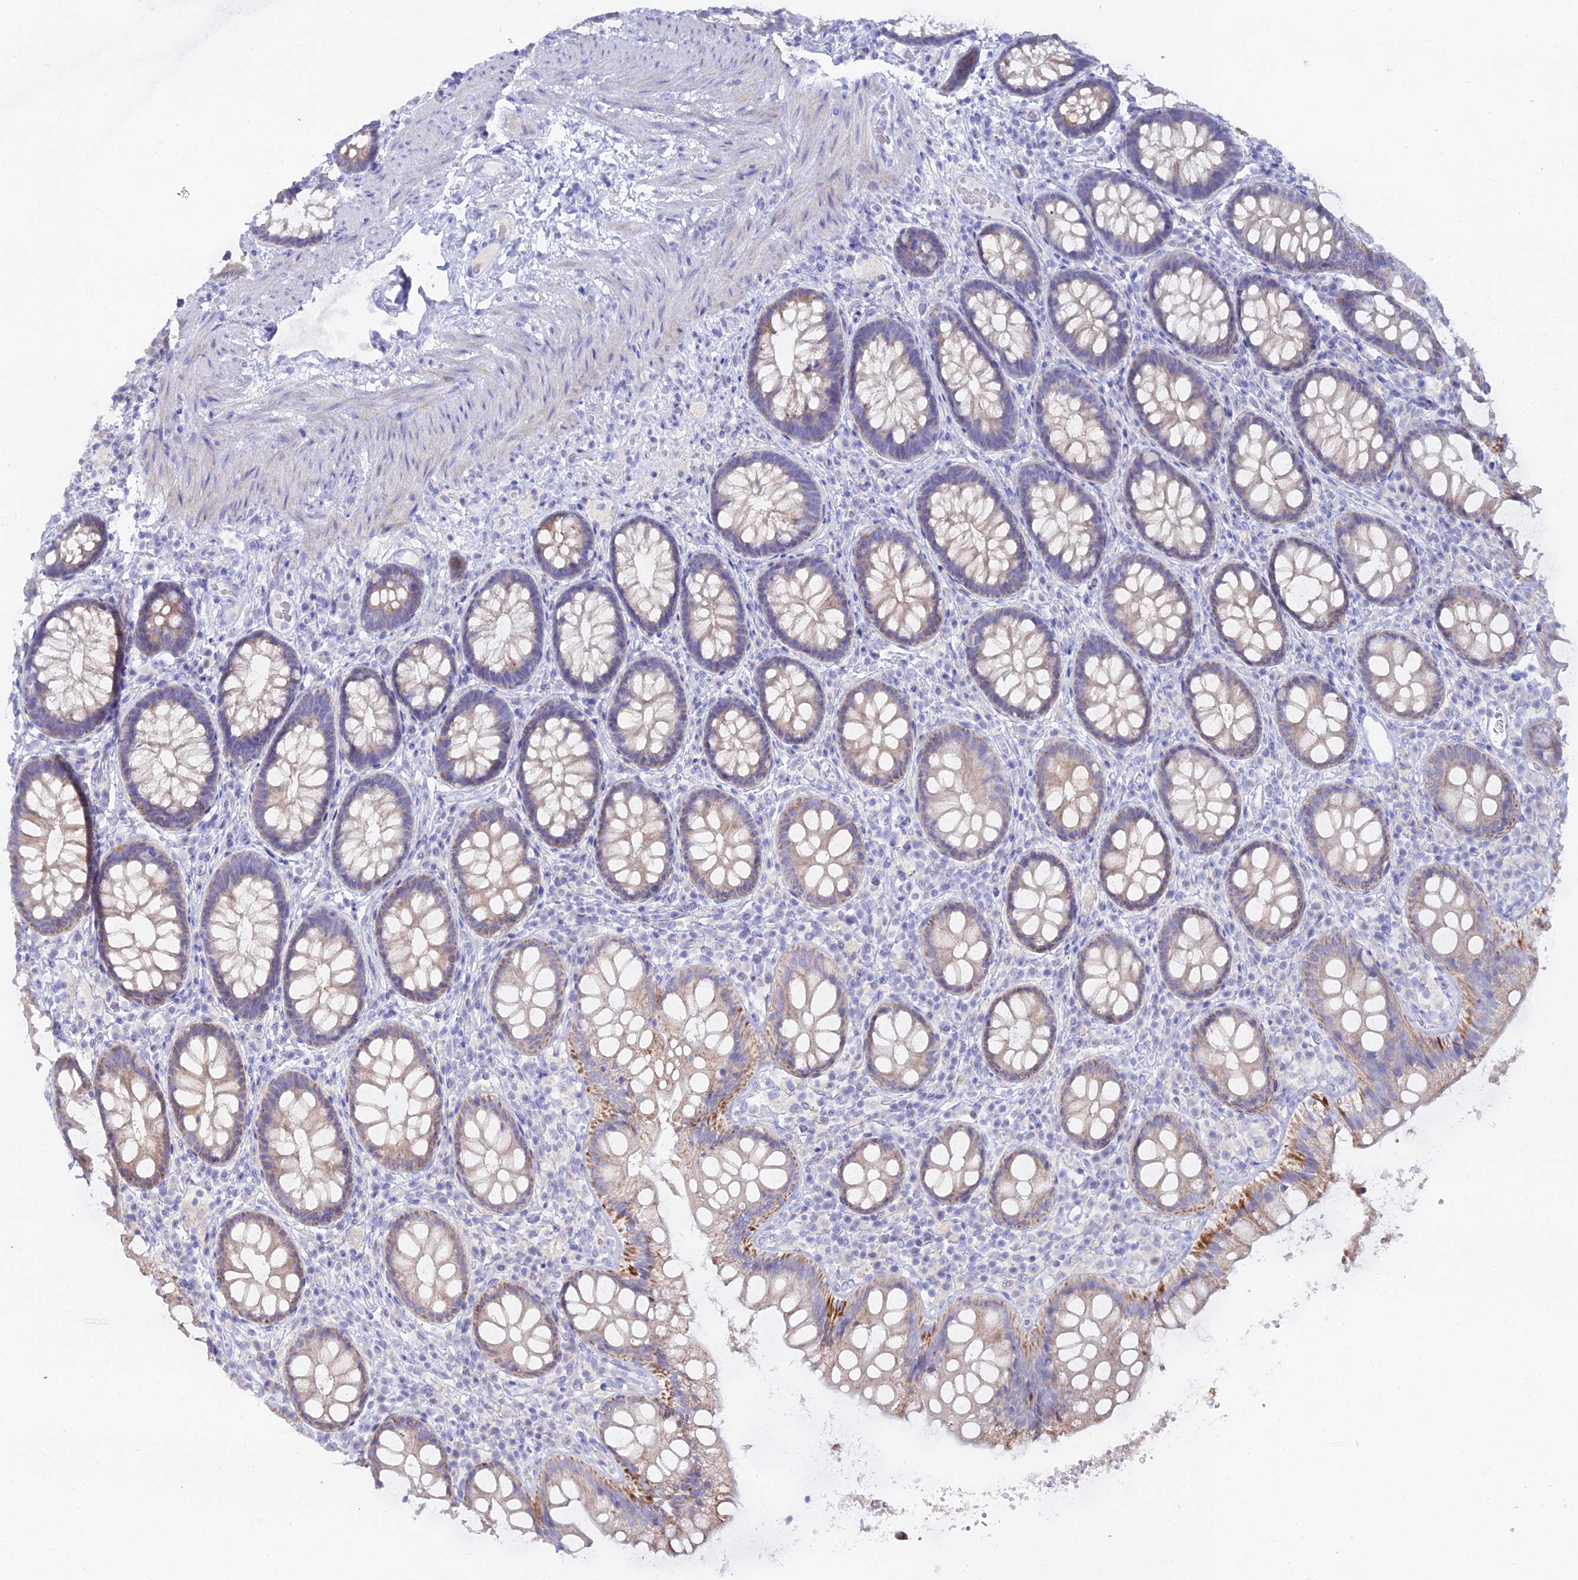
{"staining": {"intensity": "moderate", "quantity": "<25%", "location": "cytoplasmic/membranous"}, "tissue": "rectum", "cell_type": "Glandular cells", "image_type": "normal", "snomed": [{"axis": "morphology", "description": "Normal tissue, NOS"}, {"axis": "topography", "description": "Rectum"}], "caption": "This is a photomicrograph of IHC staining of unremarkable rectum, which shows moderate expression in the cytoplasmic/membranous of glandular cells.", "gene": "DHX34", "patient": {"sex": "male", "age": 83}}